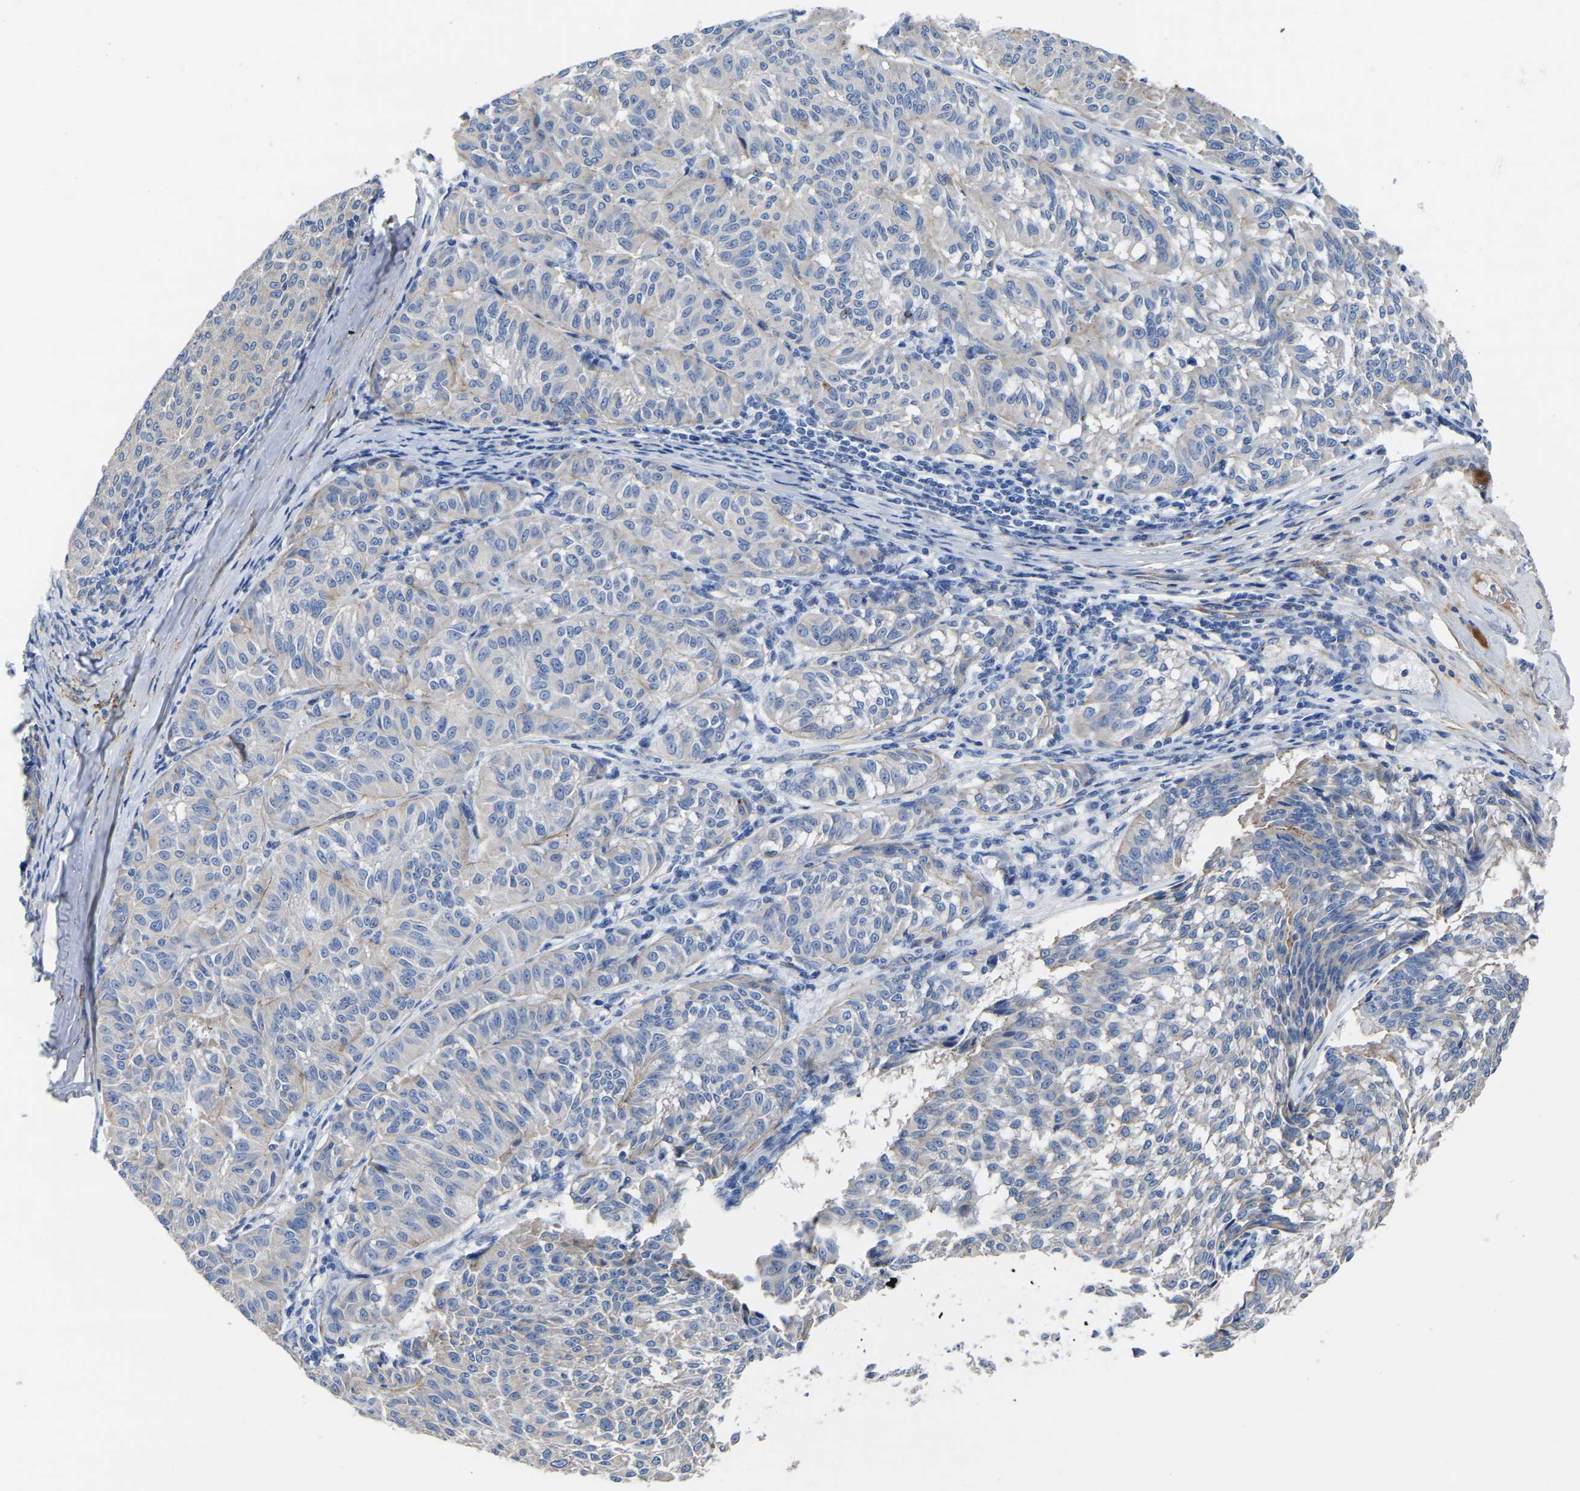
{"staining": {"intensity": "negative", "quantity": "none", "location": "none"}, "tissue": "melanoma", "cell_type": "Tumor cells", "image_type": "cancer", "snomed": [{"axis": "morphology", "description": "Malignant melanoma, NOS"}, {"axis": "topography", "description": "Skin"}], "caption": "The immunohistochemistry (IHC) micrograph has no significant expression in tumor cells of malignant melanoma tissue.", "gene": "SLC45A3", "patient": {"sex": "female", "age": 72}}